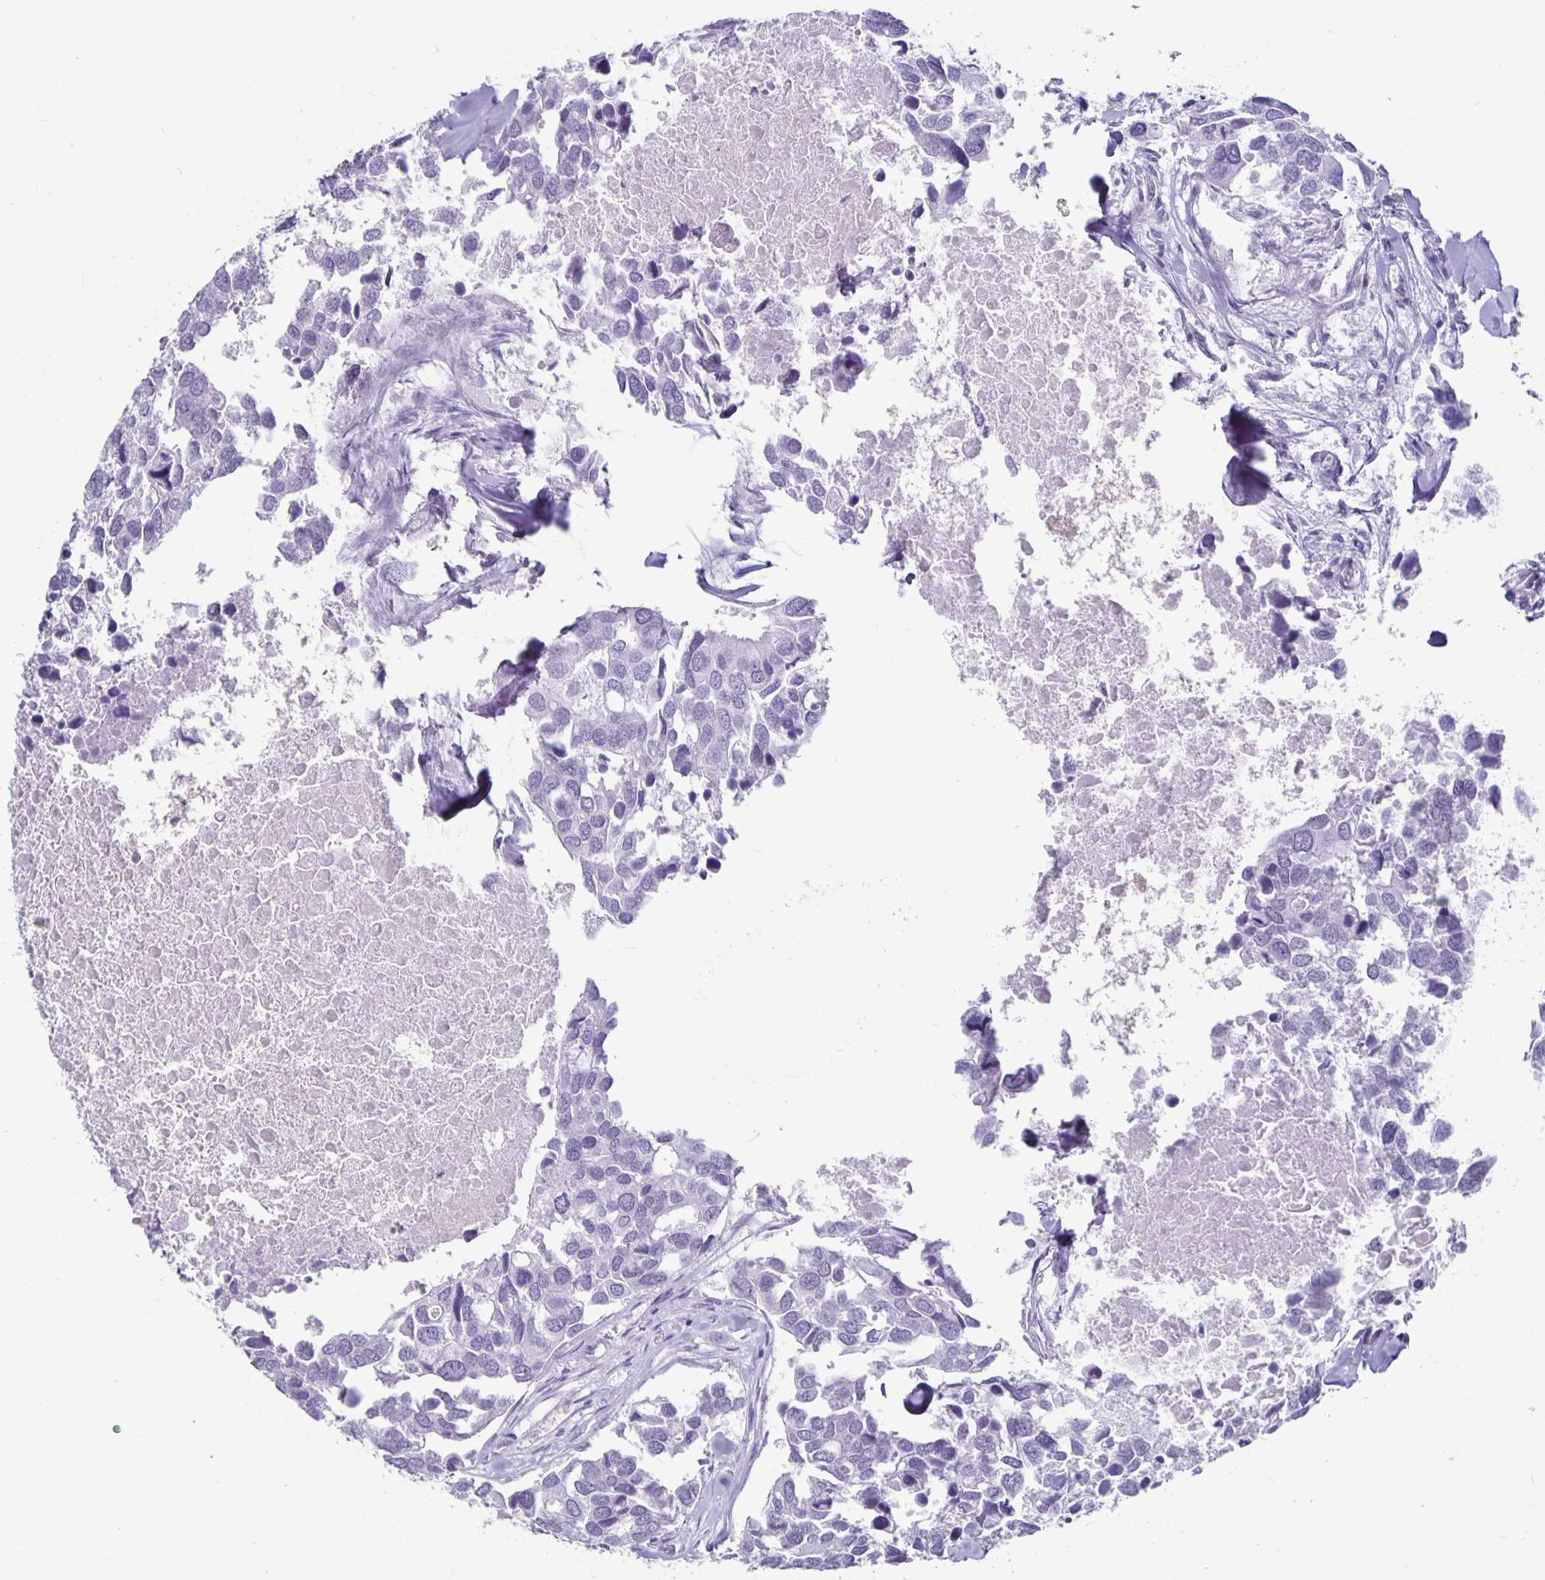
{"staining": {"intensity": "negative", "quantity": "none", "location": "none"}, "tissue": "breast cancer", "cell_type": "Tumor cells", "image_type": "cancer", "snomed": [{"axis": "morphology", "description": "Duct carcinoma"}, {"axis": "topography", "description": "Breast"}], "caption": "Immunohistochemical staining of human breast invasive ductal carcinoma exhibits no significant expression in tumor cells.", "gene": "OLIG2", "patient": {"sex": "female", "age": 83}}